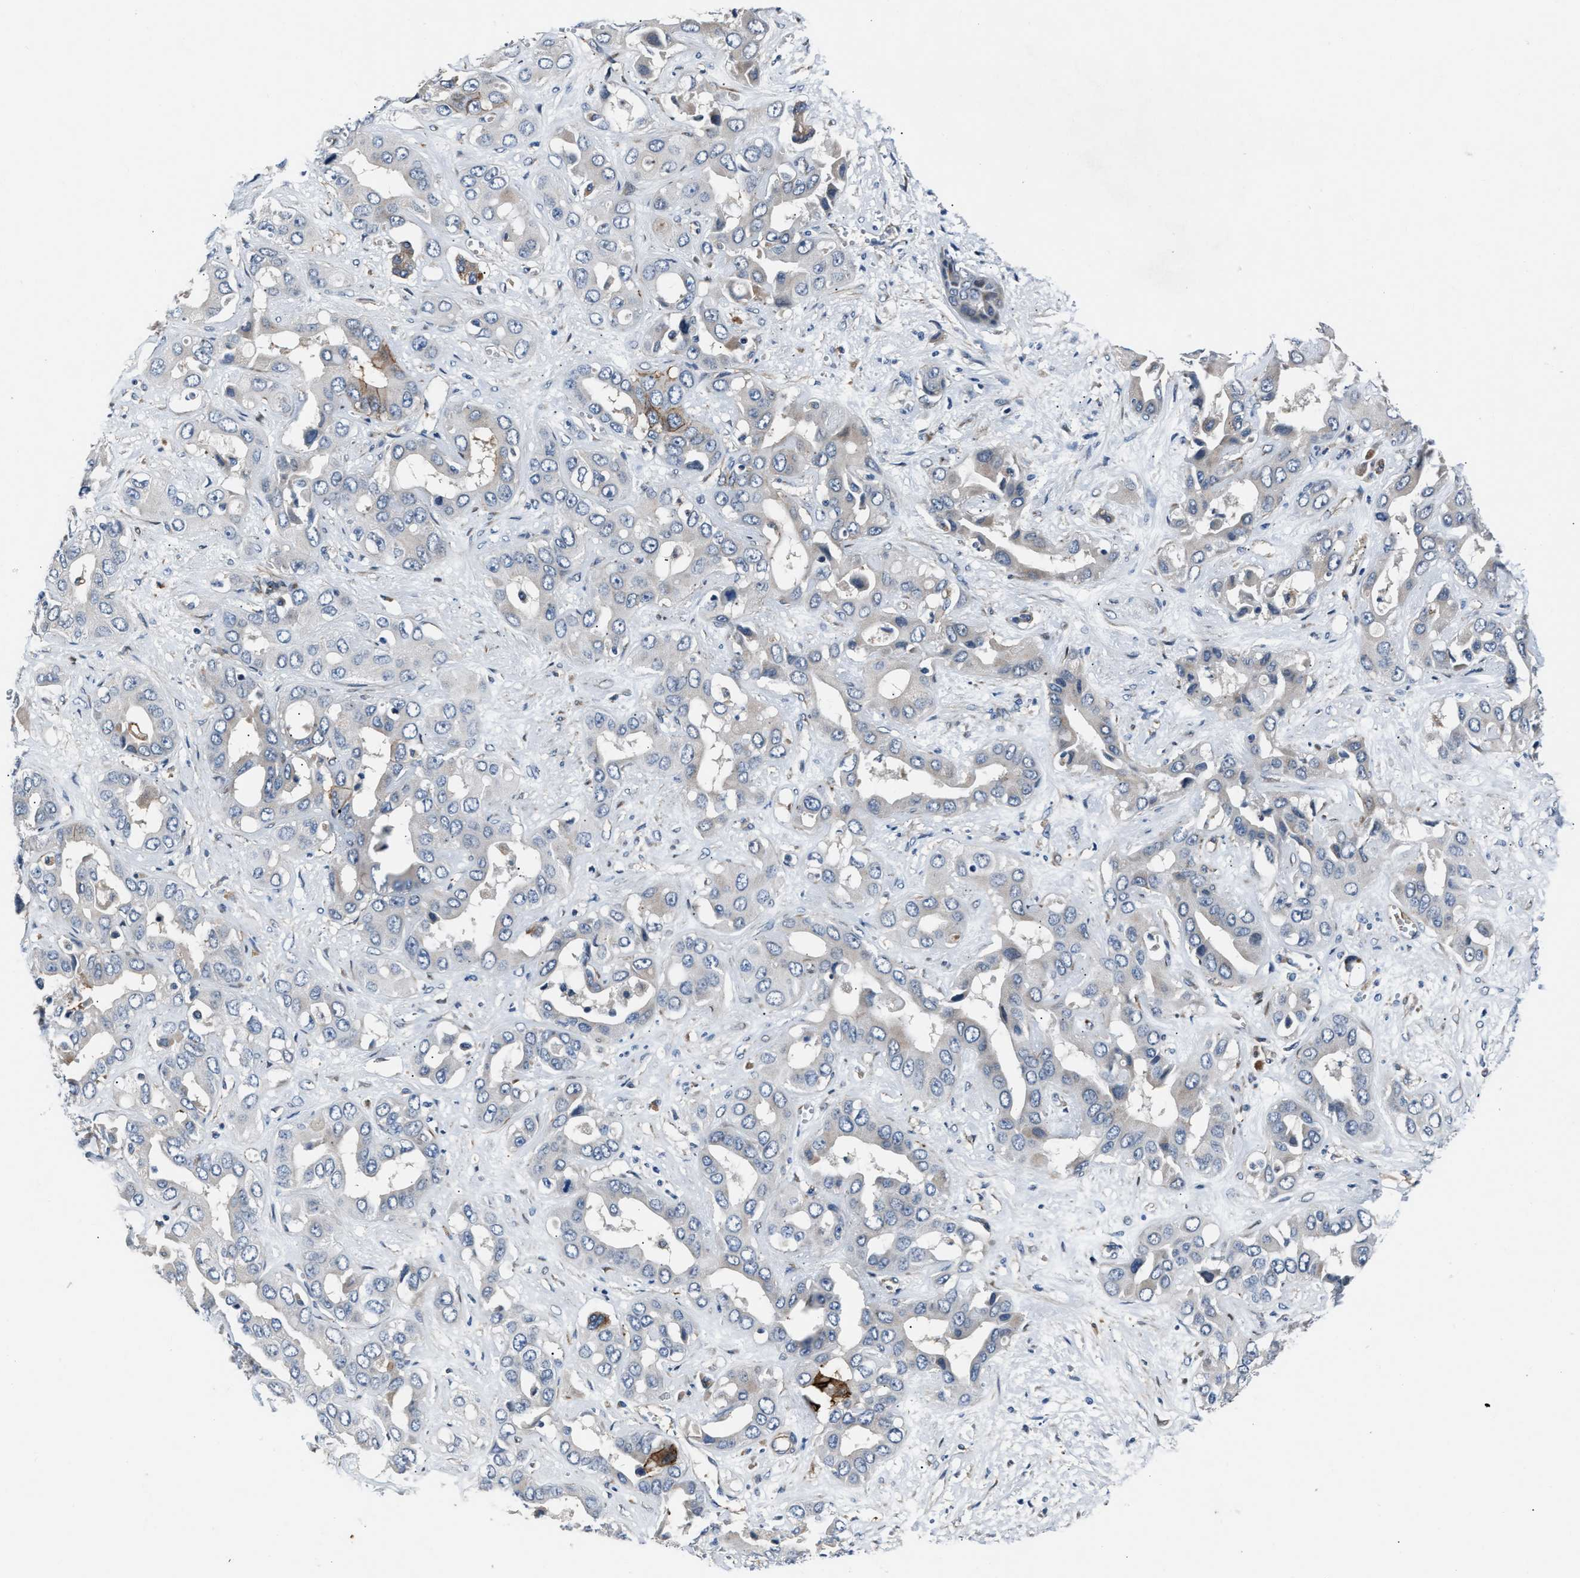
{"staining": {"intensity": "weak", "quantity": "<25%", "location": "cytoplasmic/membranous"}, "tissue": "liver cancer", "cell_type": "Tumor cells", "image_type": "cancer", "snomed": [{"axis": "morphology", "description": "Cholangiocarcinoma"}, {"axis": "topography", "description": "Liver"}], "caption": "Cholangiocarcinoma (liver) stained for a protein using immunohistochemistry (IHC) shows no positivity tumor cells.", "gene": "MPDZ", "patient": {"sex": "female", "age": 52}}